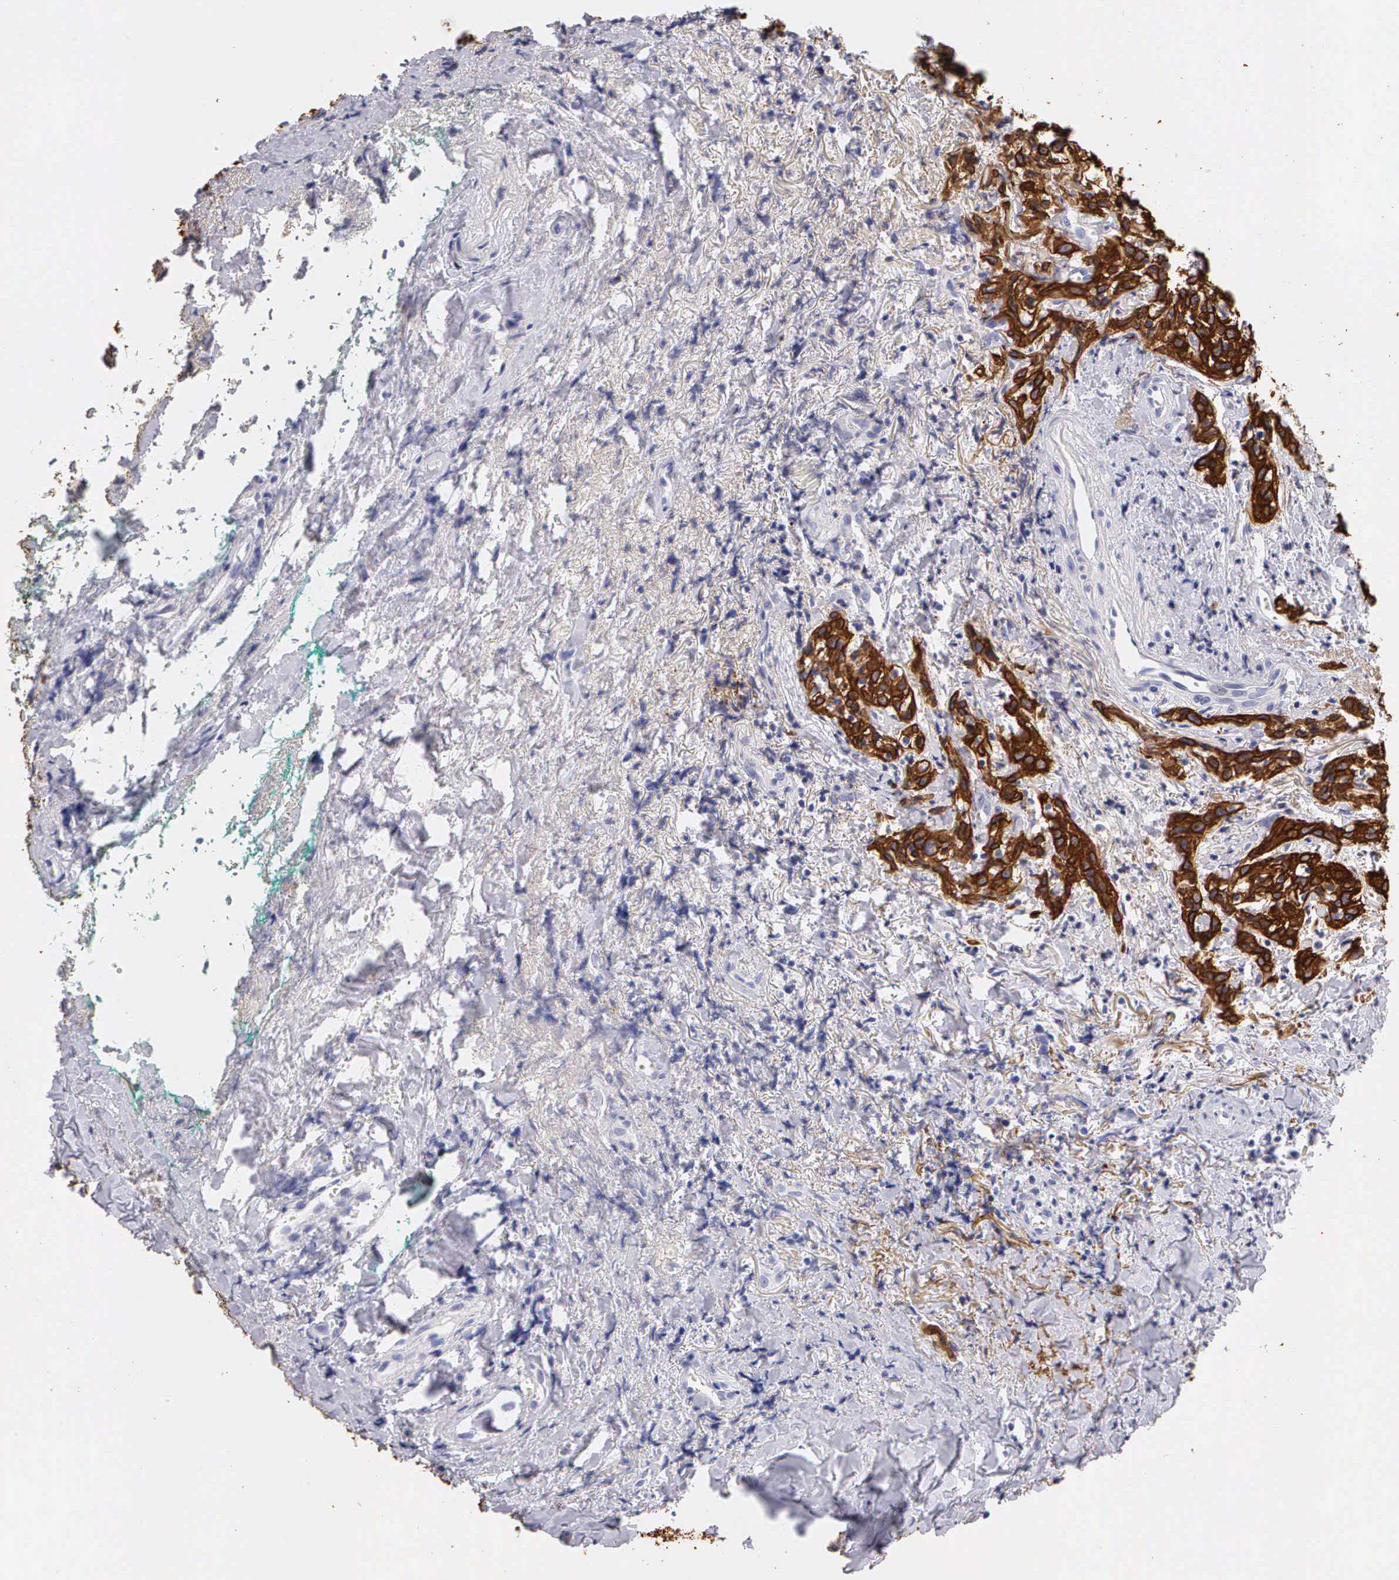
{"staining": {"intensity": "strong", "quantity": ">75%", "location": "cytoplasmic/membranous"}, "tissue": "head and neck cancer", "cell_type": "Tumor cells", "image_type": "cancer", "snomed": [{"axis": "morphology", "description": "Squamous cell carcinoma, NOS"}, {"axis": "topography", "description": "Oral tissue"}, {"axis": "topography", "description": "Head-Neck"}], "caption": "Protein expression analysis of human head and neck squamous cell carcinoma reveals strong cytoplasmic/membranous staining in approximately >75% of tumor cells. (IHC, brightfield microscopy, high magnification).", "gene": "KRT17", "patient": {"sex": "female", "age": 82}}